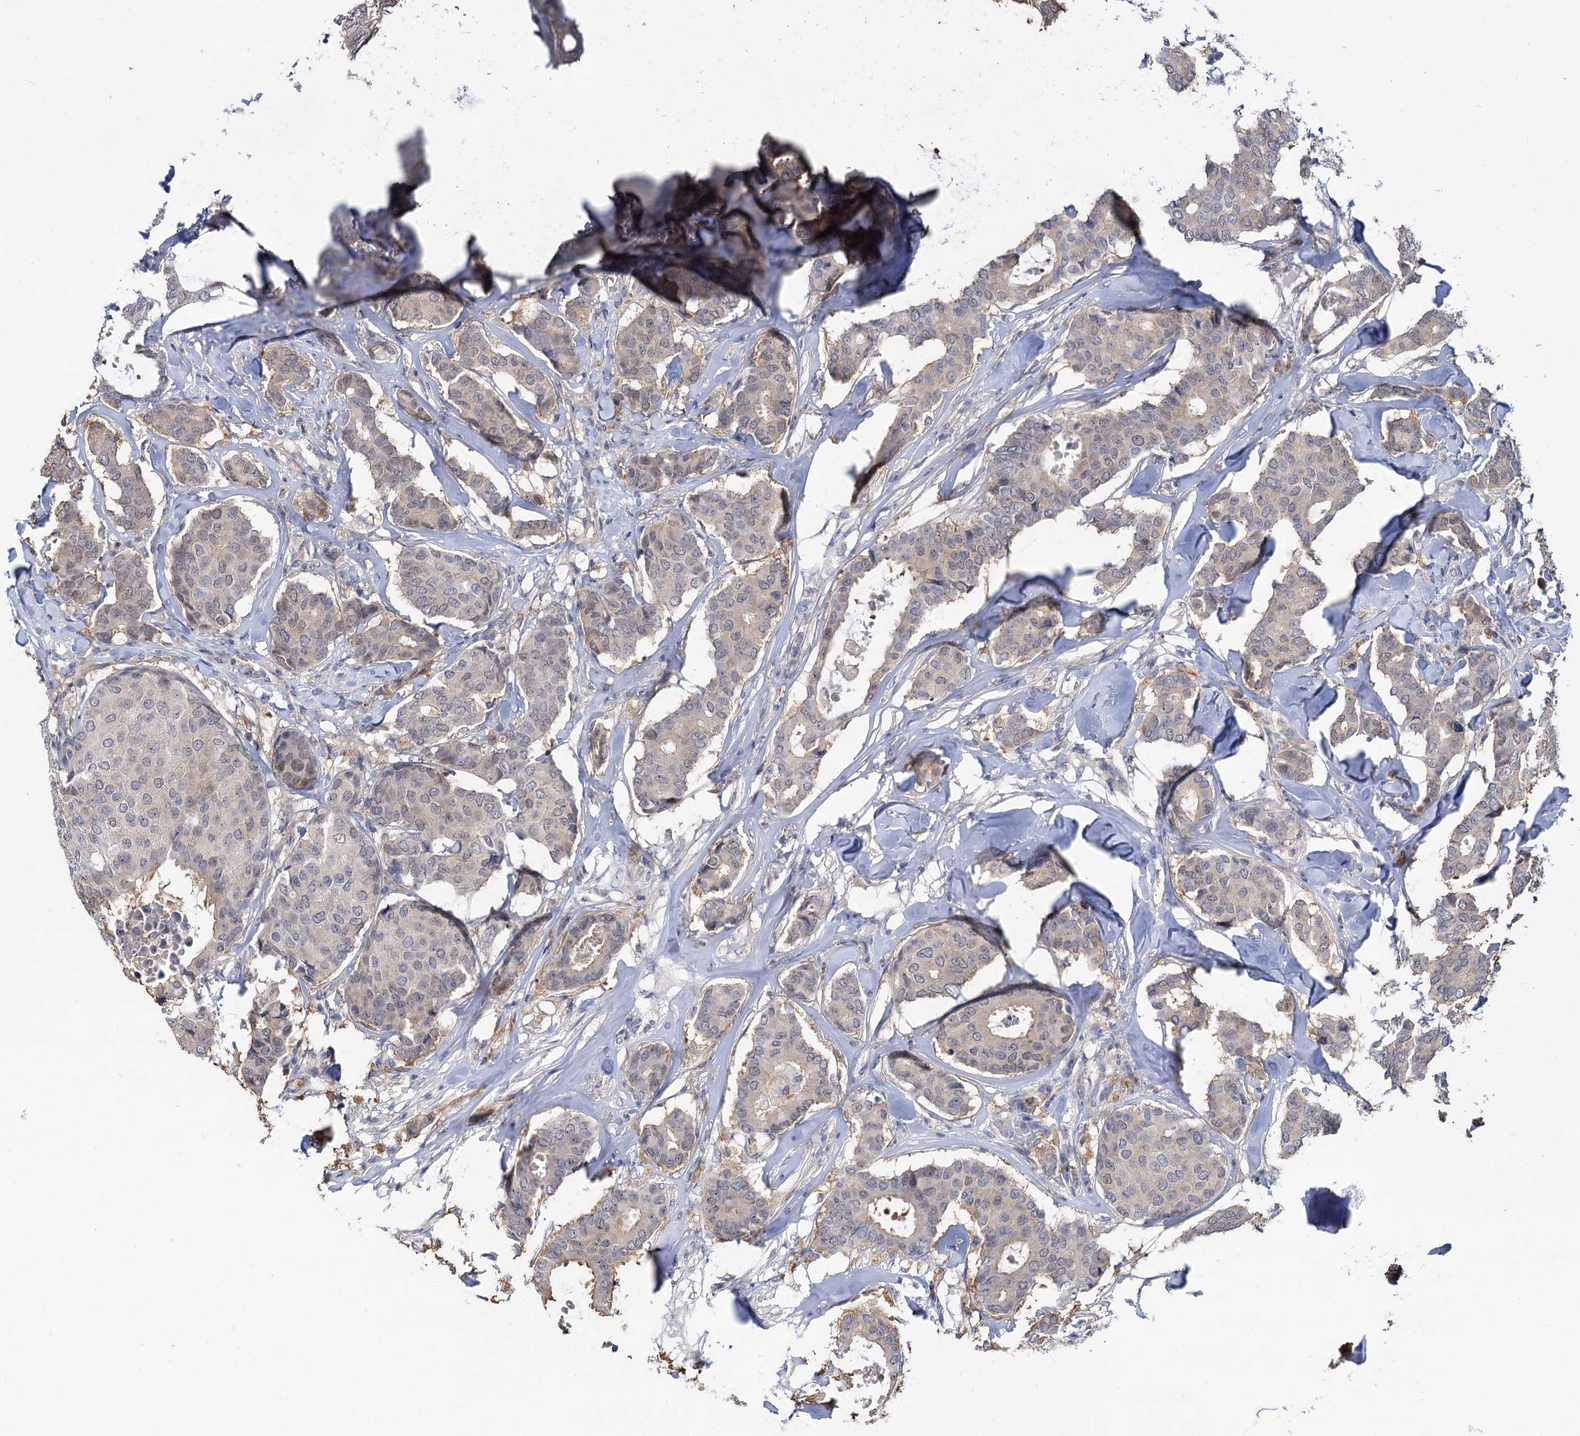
{"staining": {"intensity": "negative", "quantity": "none", "location": "none"}, "tissue": "breast cancer", "cell_type": "Tumor cells", "image_type": "cancer", "snomed": [{"axis": "morphology", "description": "Duct carcinoma"}, {"axis": "topography", "description": "Breast"}], "caption": "Image shows no protein staining in tumor cells of breast intraductal carcinoma tissue.", "gene": "SNX15", "patient": {"sex": "female", "age": 75}}